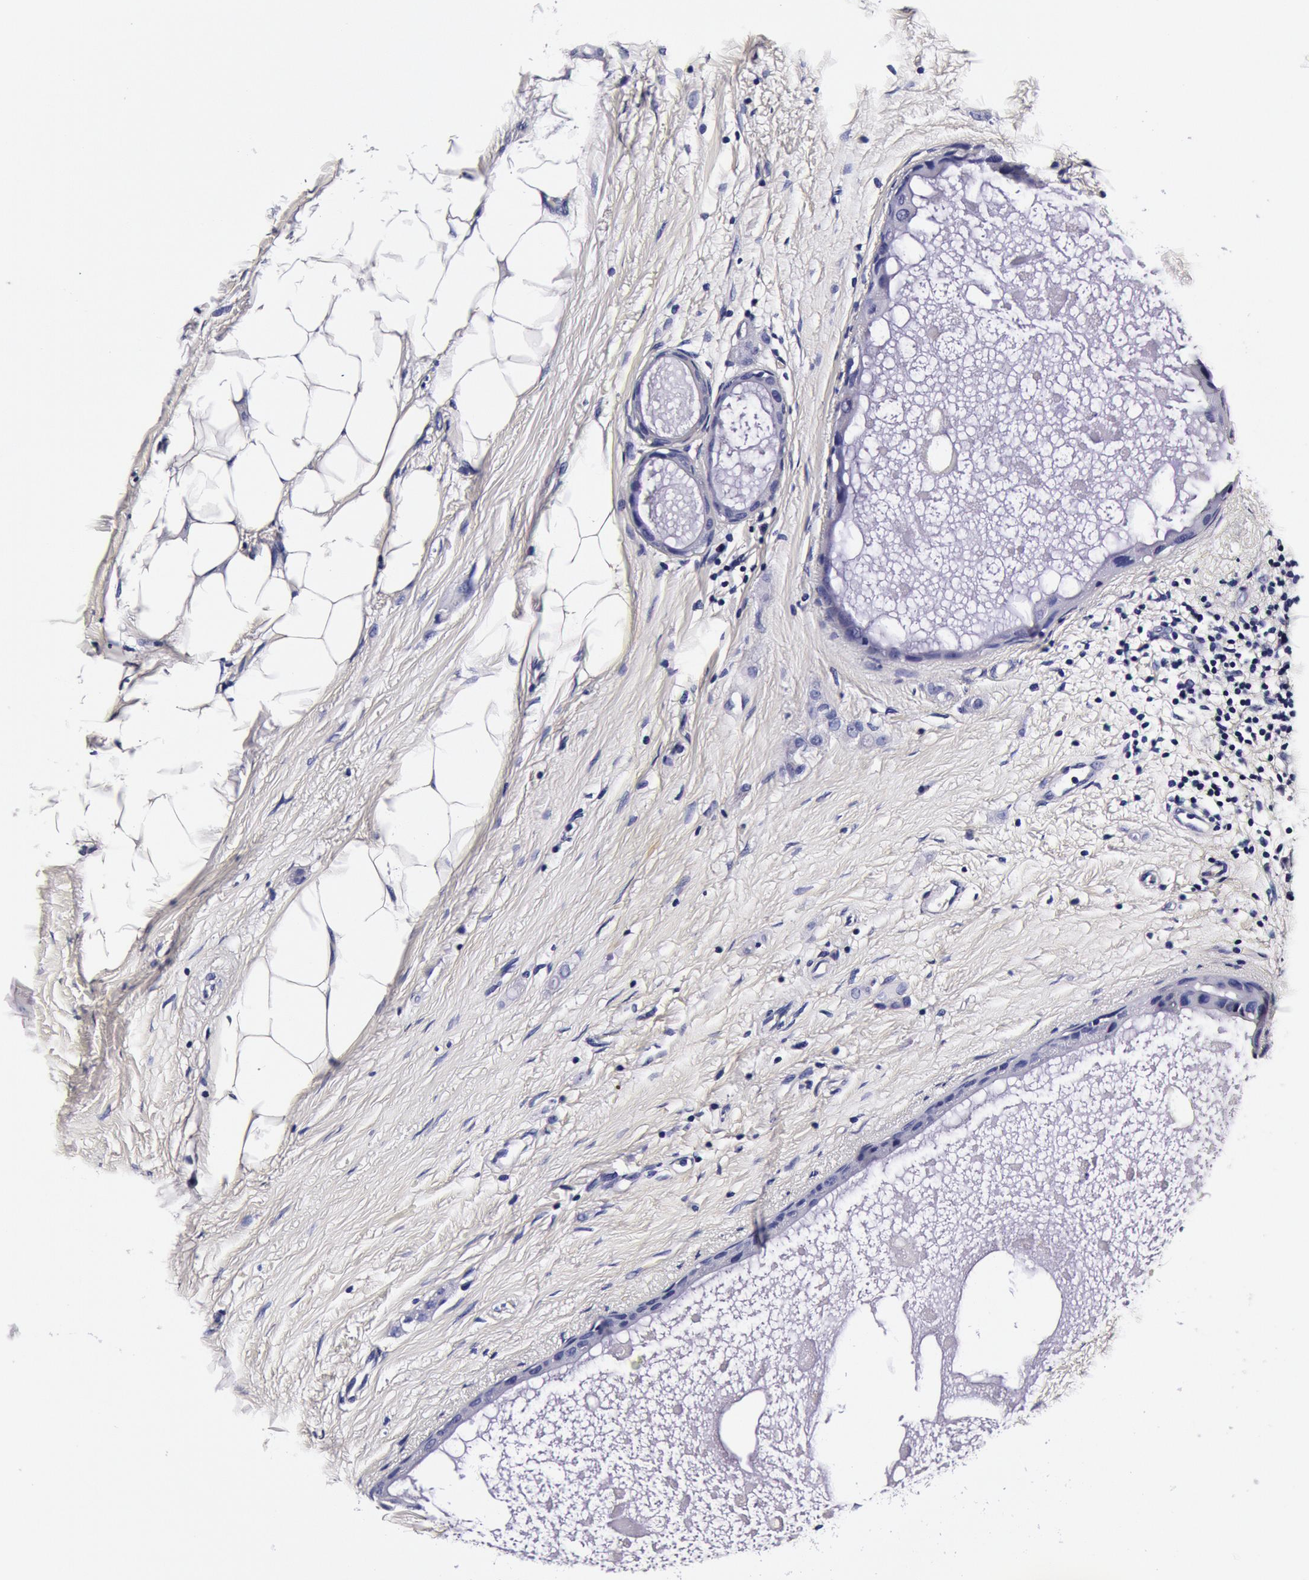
{"staining": {"intensity": "negative", "quantity": "none", "location": "none"}, "tissue": "breast cancer", "cell_type": "Tumor cells", "image_type": "cancer", "snomed": [{"axis": "morphology", "description": "Lobular carcinoma"}, {"axis": "topography", "description": "Breast"}], "caption": "Lobular carcinoma (breast) was stained to show a protein in brown. There is no significant positivity in tumor cells.", "gene": "CCDC22", "patient": {"sex": "female", "age": 55}}